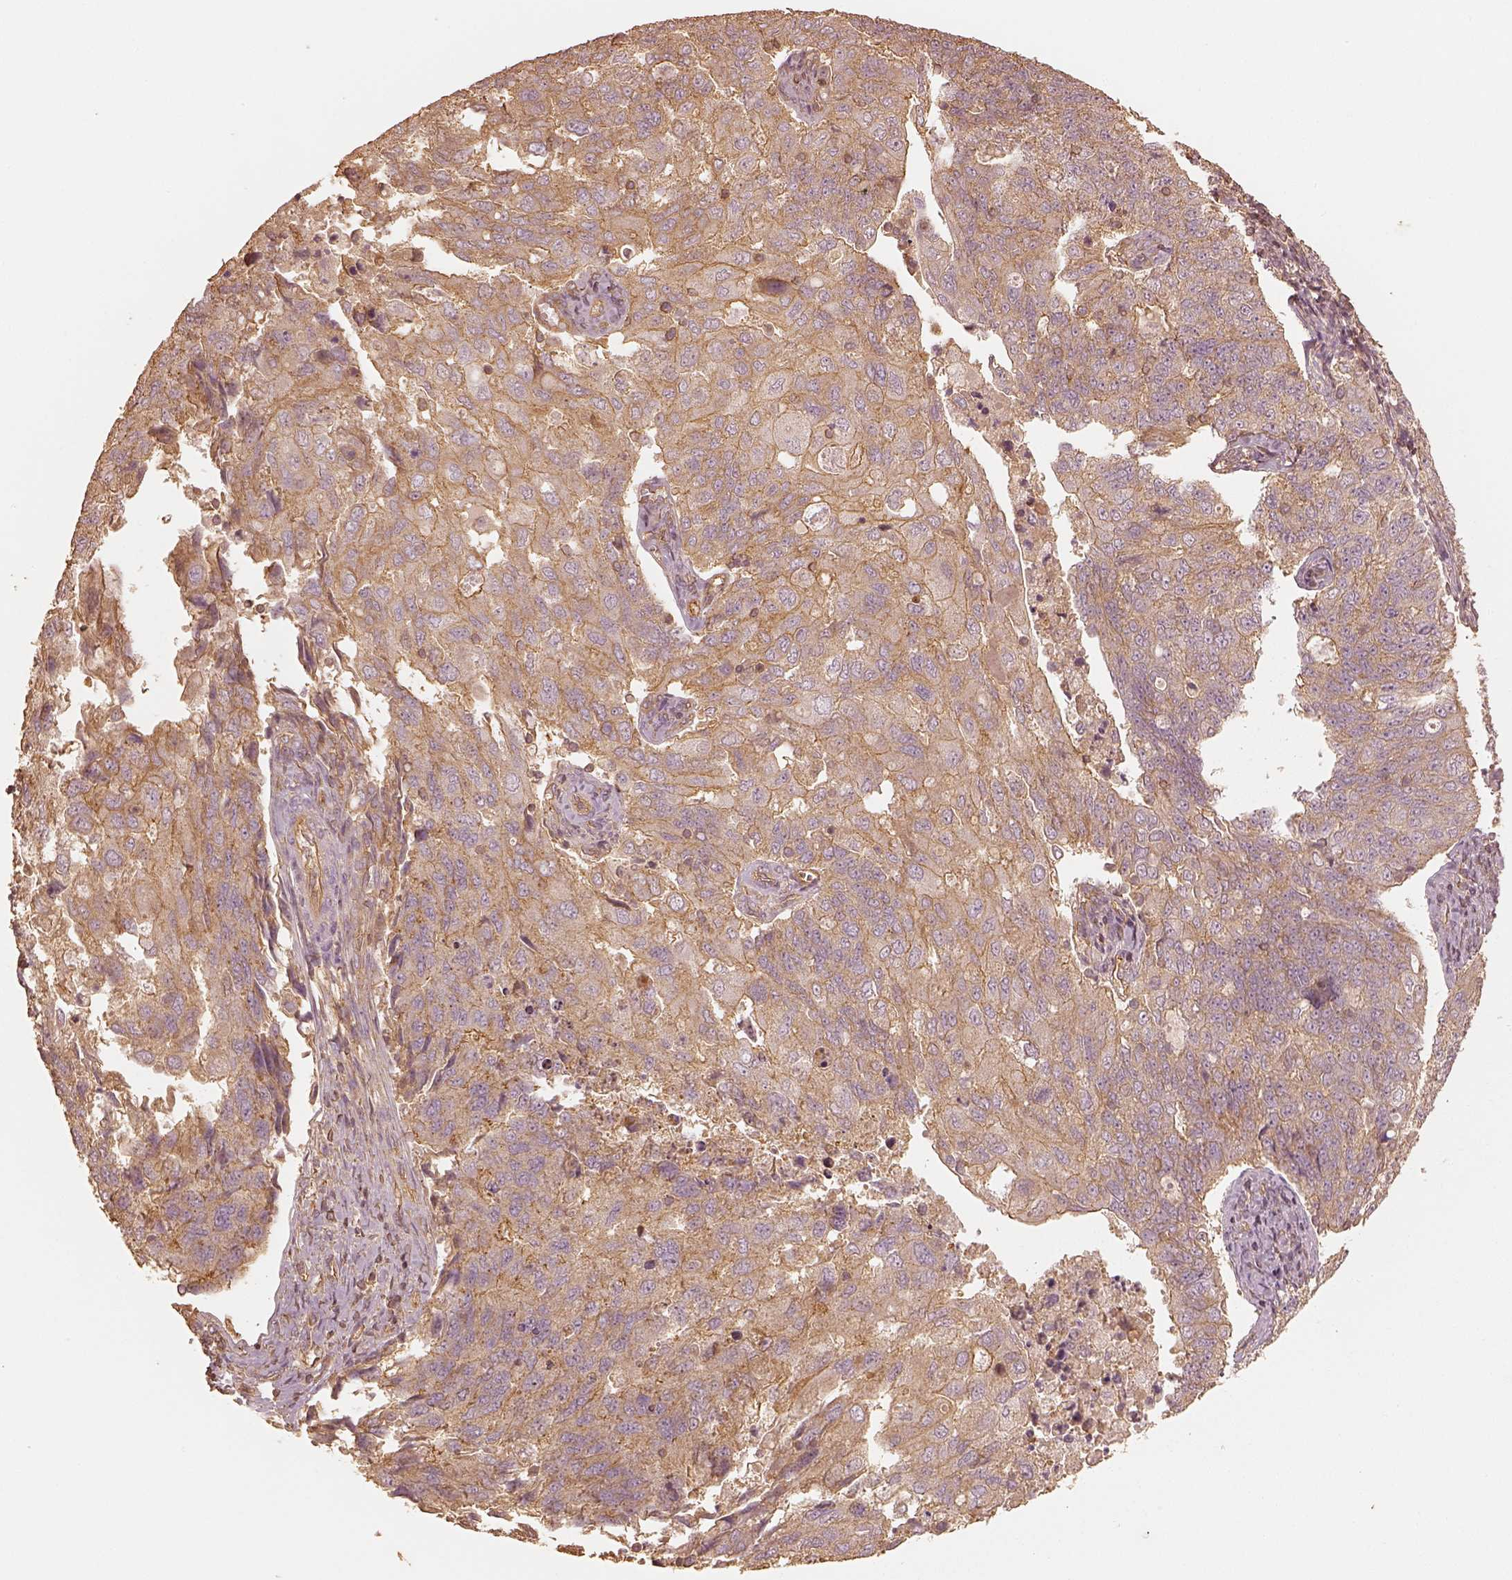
{"staining": {"intensity": "moderate", "quantity": "25%-75%", "location": "cytoplasmic/membranous"}, "tissue": "endometrial cancer", "cell_type": "Tumor cells", "image_type": "cancer", "snomed": [{"axis": "morphology", "description": "Adenocarcinoma, NOS"}, {"axis": "topography", "description": "Endometrium"}], "caption": "This histopathology image shows endometrial adenocarcinoma stained with immunohistochemistry (IHC) to label a protein in brown. The cytoplasmic/membranous of tumor cells show moderate positivity for the protein. Nuclei are counter-stained blue.", "gene": "WDR7", "patient": {"sex": "female", "age": 43}}